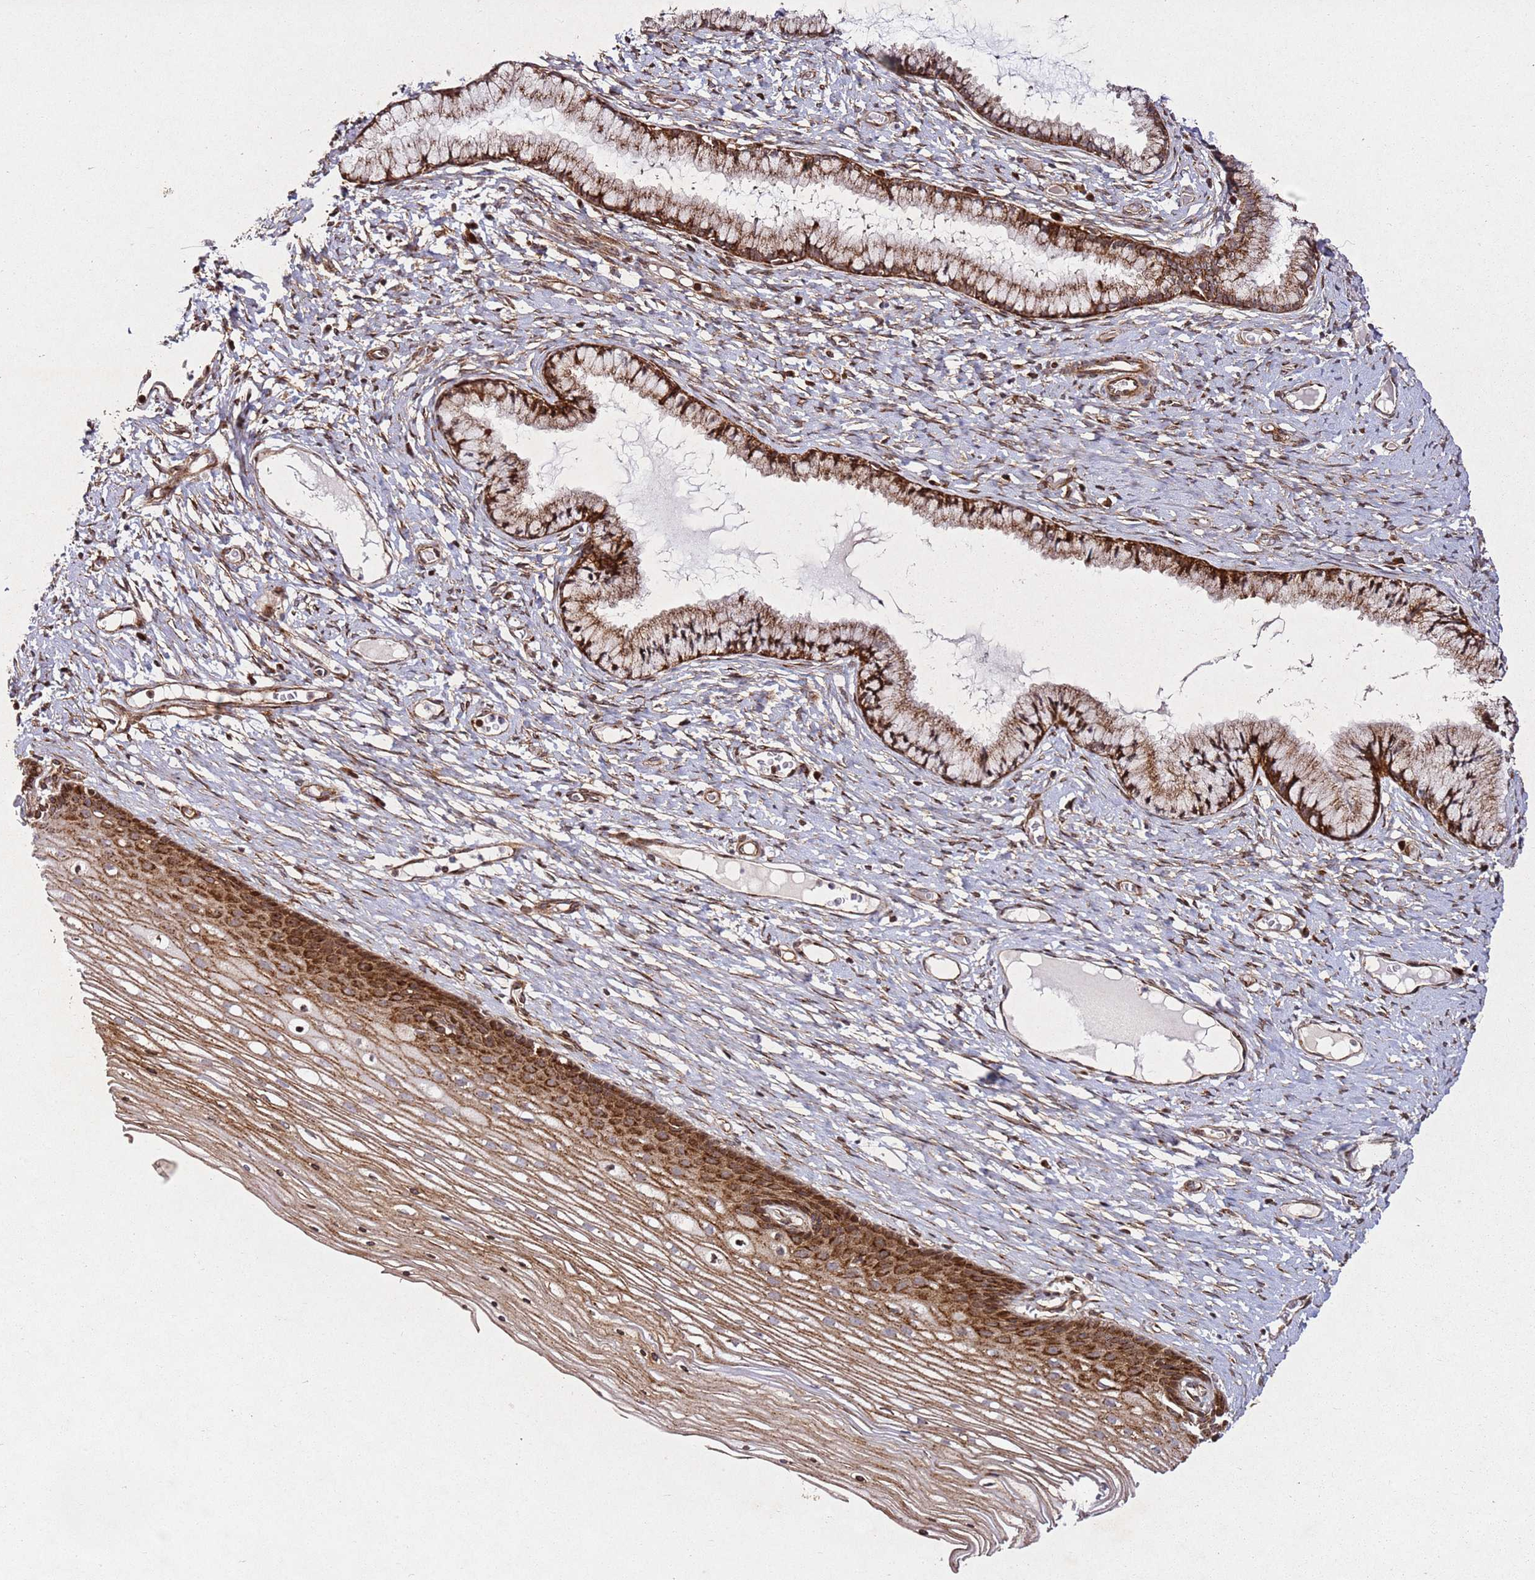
{"staining": {"intensity": "strong", "quantity": ">75%", "location": "cytoplasmic/membranous,nuclear"}, "tissue": "cervix", "cell_type": "Glandular cells", "image_type": "normal", "snomed": [{"axis": "morphology", "description": "Normal tissue, NOS"}, {"axis": "topography", "description": "Cervix"}], "caption": "A high-resolution image shows immunohistochemistry (IHC) staining of normal cervix, which reveals strong cytoplasmic/membranous,nuclear expression in about >75% of glandular cells.", "gene": "ZNF296", "patient": {"sex": "female", "age": 42}}